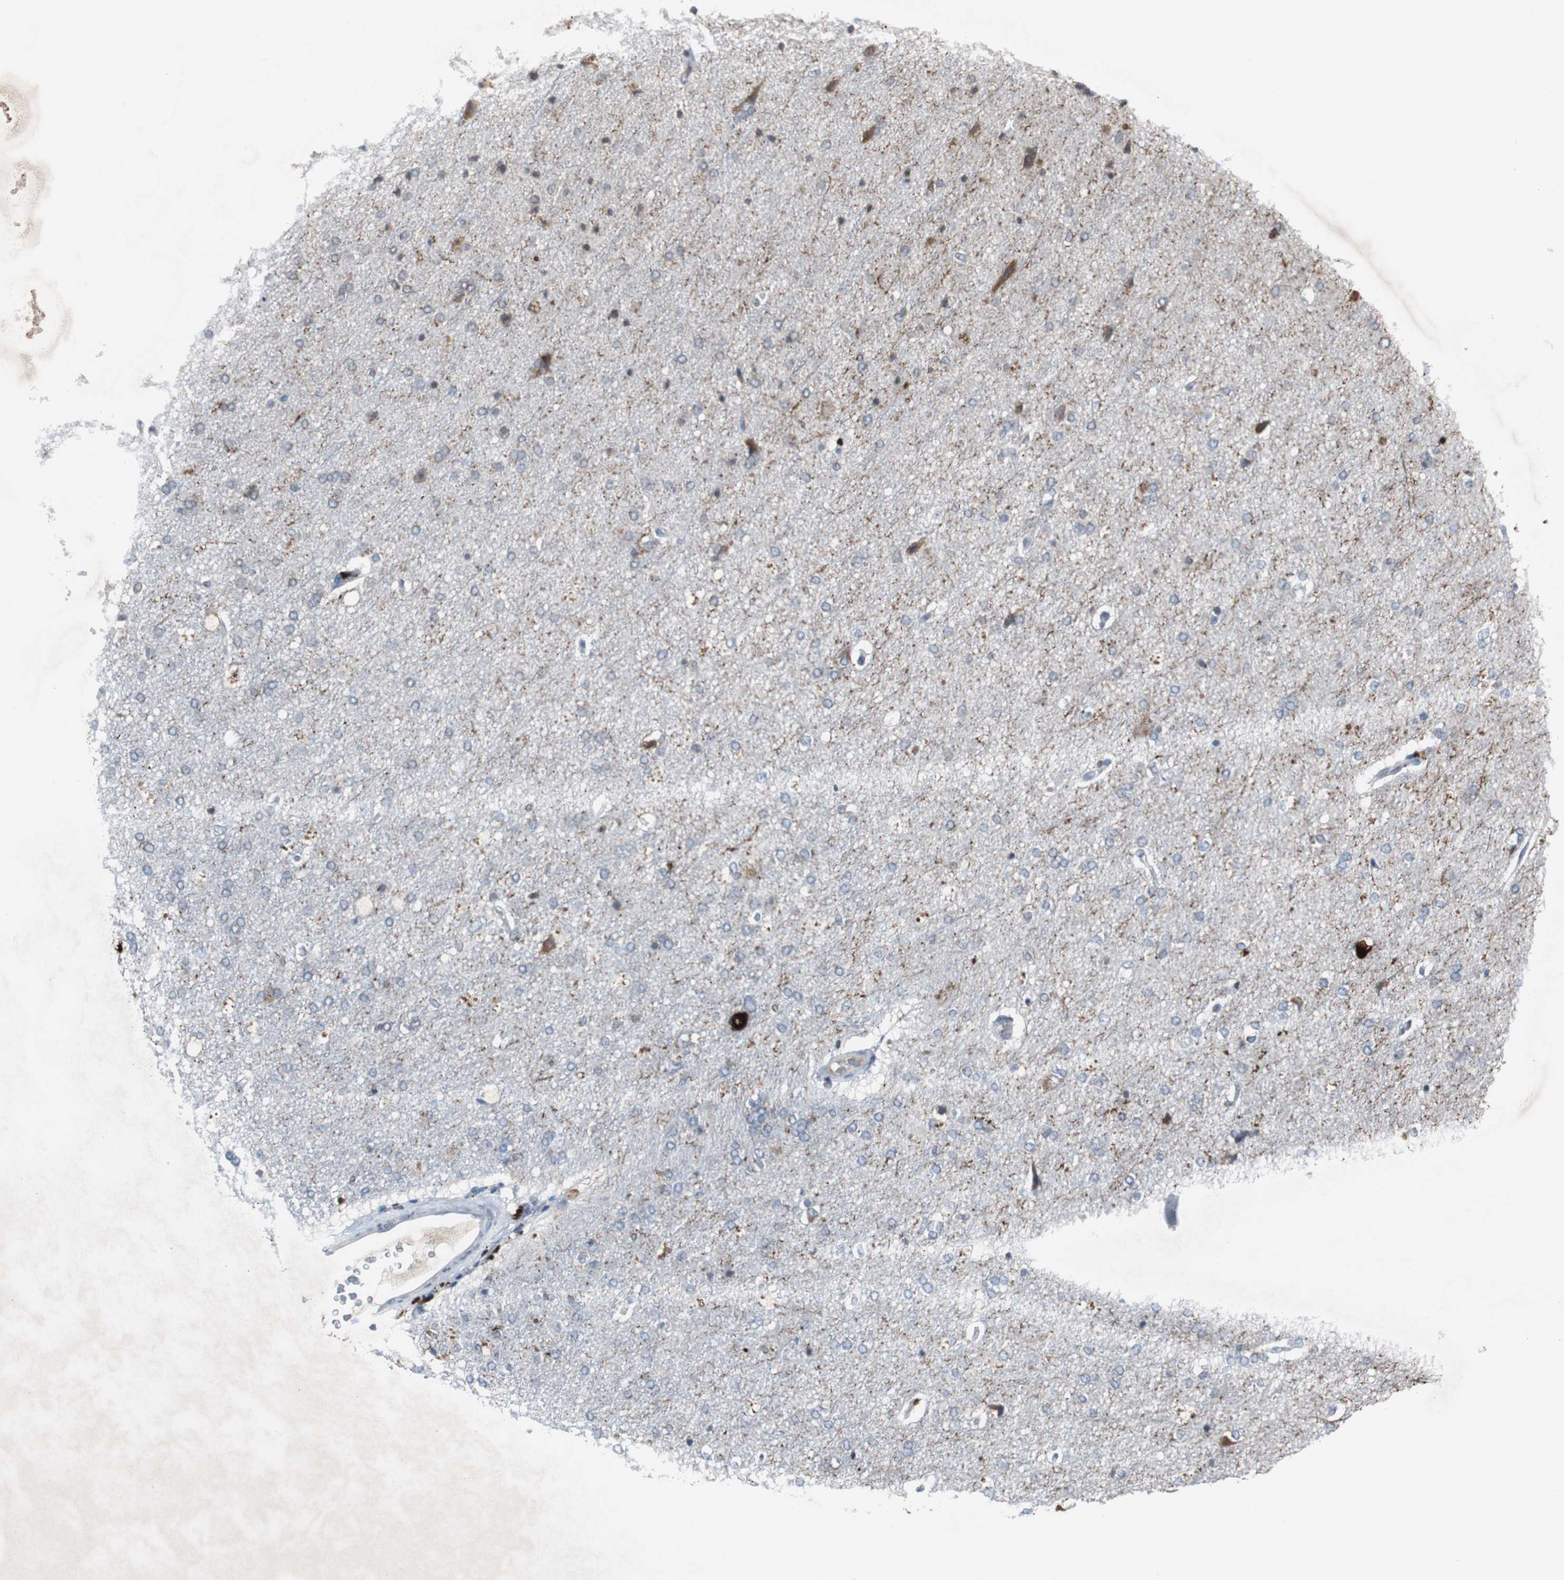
{"staining": {"intensity": "negative", "quantity": "none", "location": "none"}, "tissue": "cerebral cortex", "cell_type": "Endothelial cells", "image_type": "normal", "snomed": [{"axis": "morphology", "description": "Normal tissue, NOS"}, {"axis": "topography", "description": "Cerebral cortex"}], "caption": "Human cerebral cortex stained for a protein using immunohistochemistry shows no staining in endothelial cells.", "gene": "CALB2", "patient": {"sex": "male", "age": 62}}